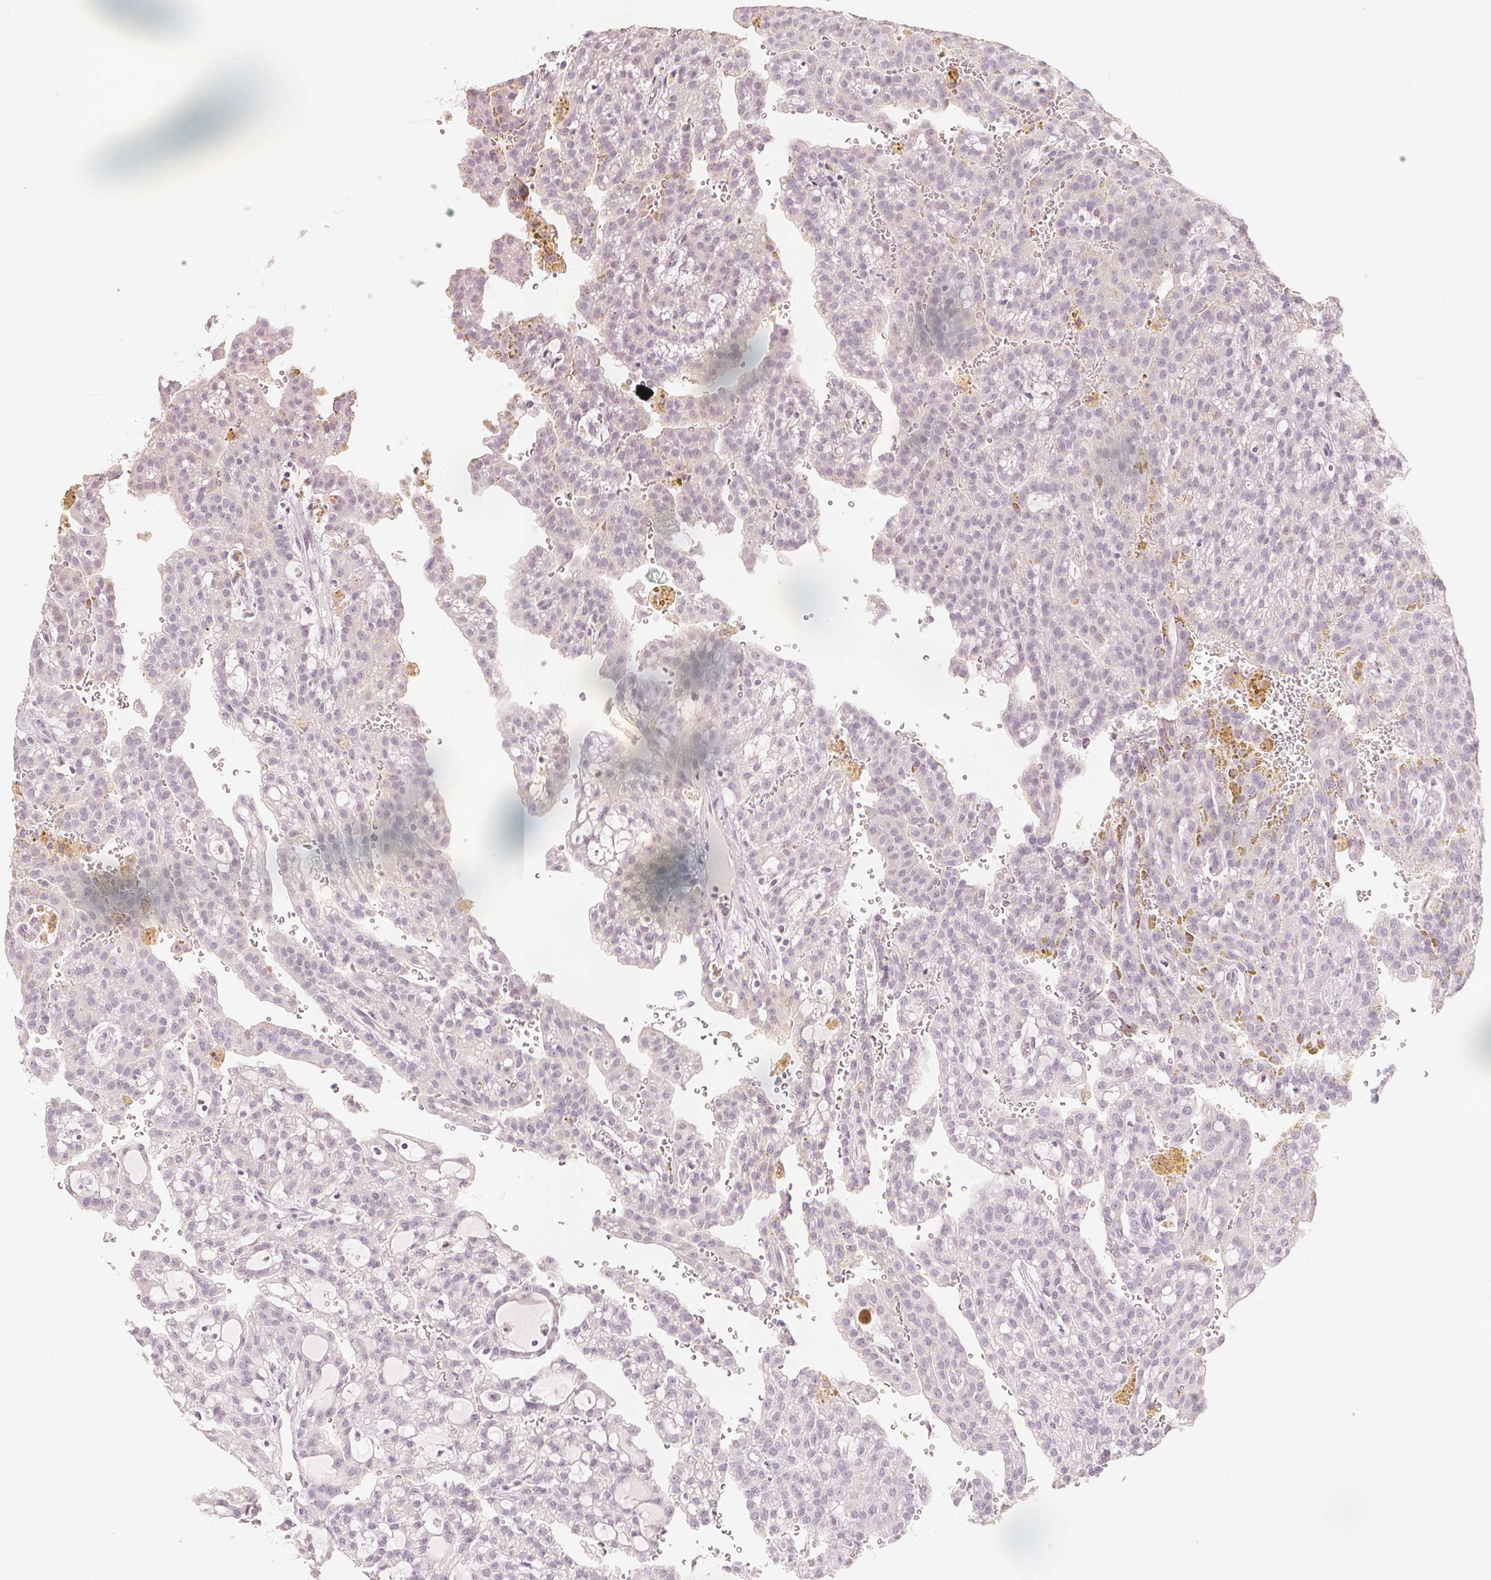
{"staining": {"intensity": "negative", "quantity": "none", "location": "none"}, "tissue": "renal cancer", "cell_type": "Tumor cells", "image_type": "cancer", "snomed": [{"axis": "morphology", "description": "Adenocarcinoma, NOS"}, {"axis": "topography", "description": "Kidney"}], "caption": "The photomicrograph demonstrates no significant staining in tumor cells of renal cancer.", "gene": "CALB1", "patient": {"sex": "male", "age": 63}}